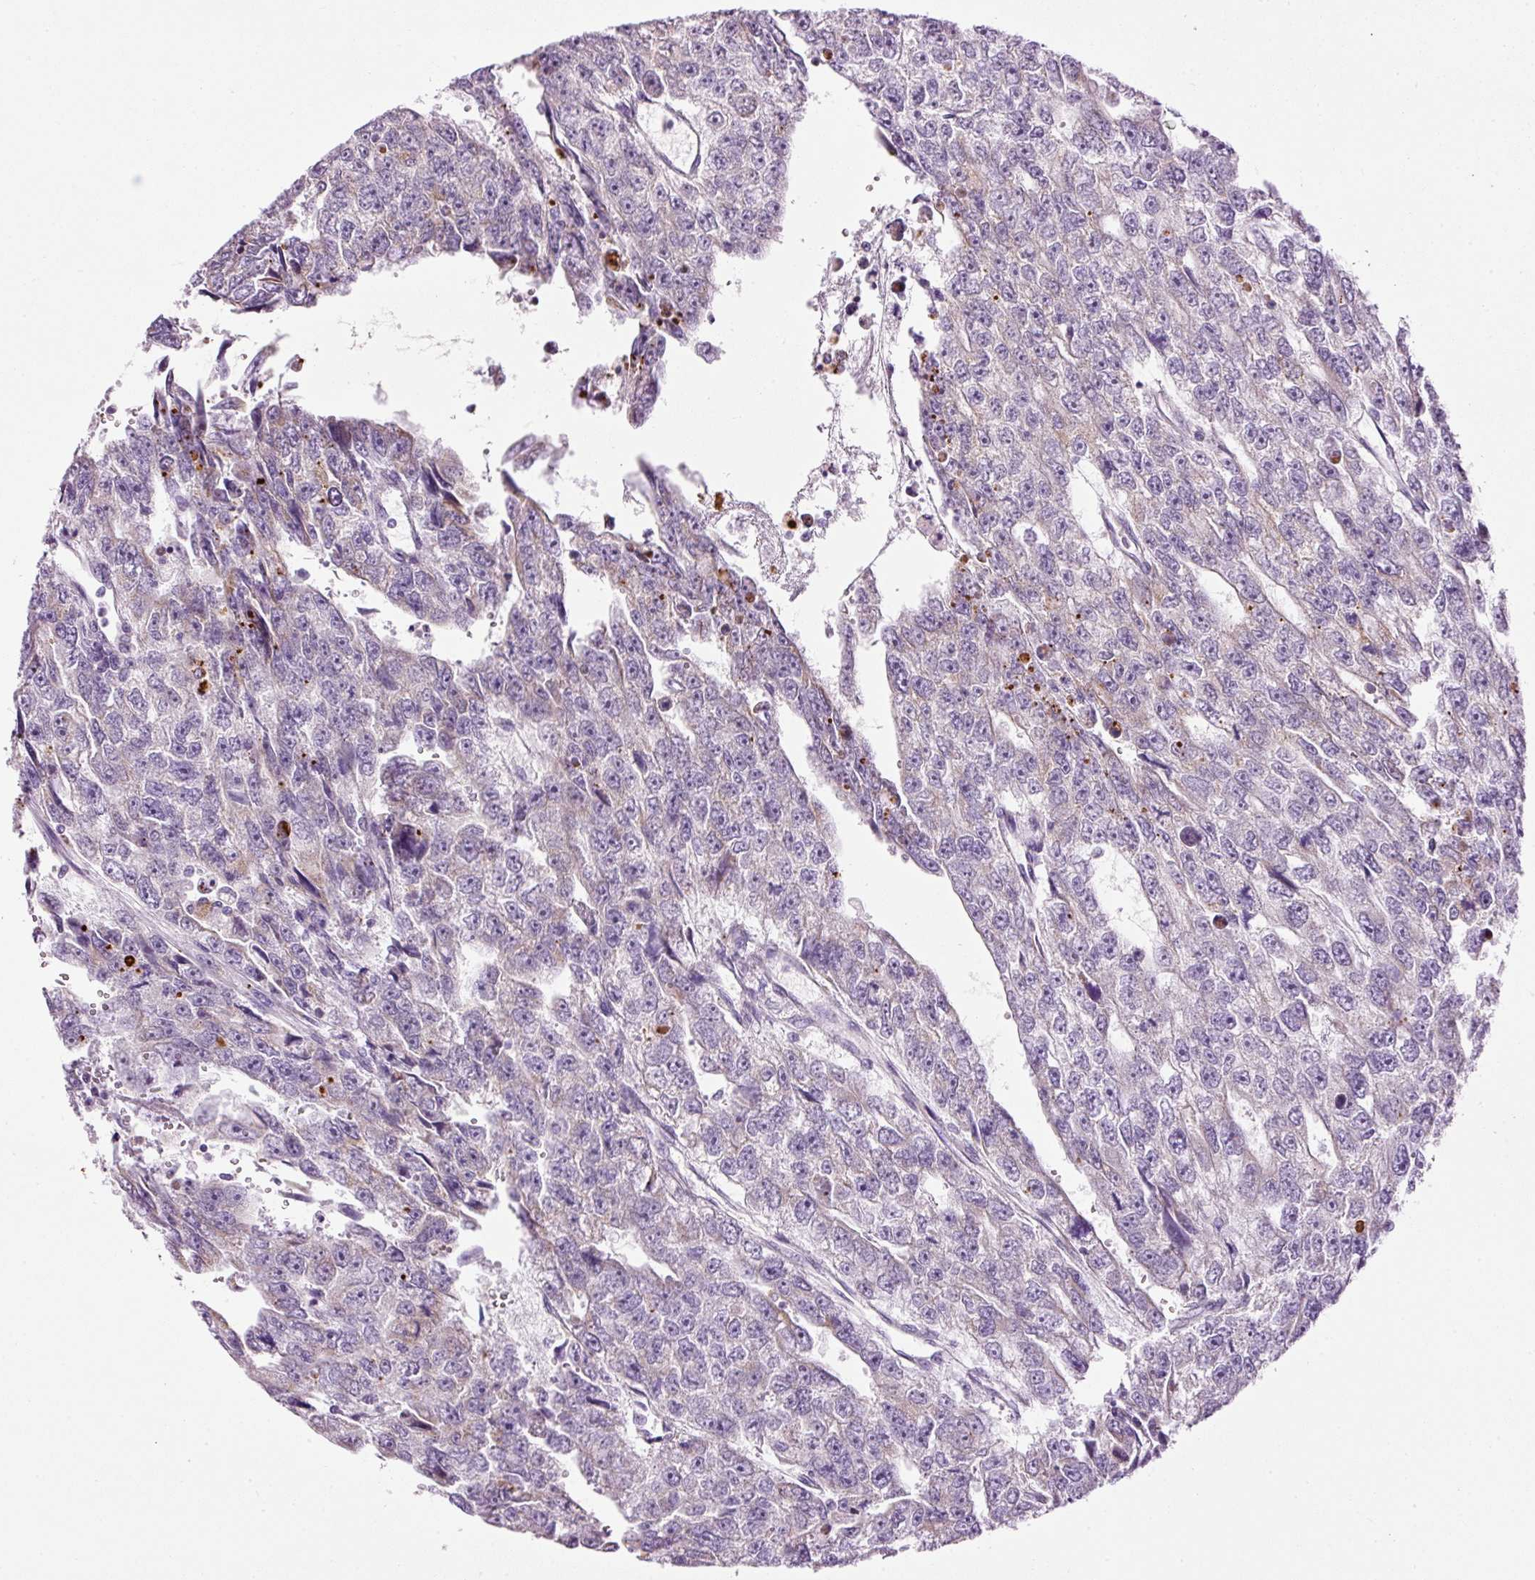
{"staining": {"intensity": "negative", "quantity": "none", "location": "none"}, "tissue": "testis cancer", "cell_type": "Tumor cells", "image_type": "cancer", "snomed": [{"axis": "morphology", "description": "Carcinoma, Embryonal, NOS"}, {"axis": "topography", "description": "Testis"}], "caption": "Immunohistochemistry (IHC) micrograph of neoplastic tissue: human testis embryonal carcinoma stained with DAB reveals no significant protein positivity in tumor cells. Nuclei are stained in blue.", "gene": "CARD16", "patient": {"sex": "male", "age": 20}}